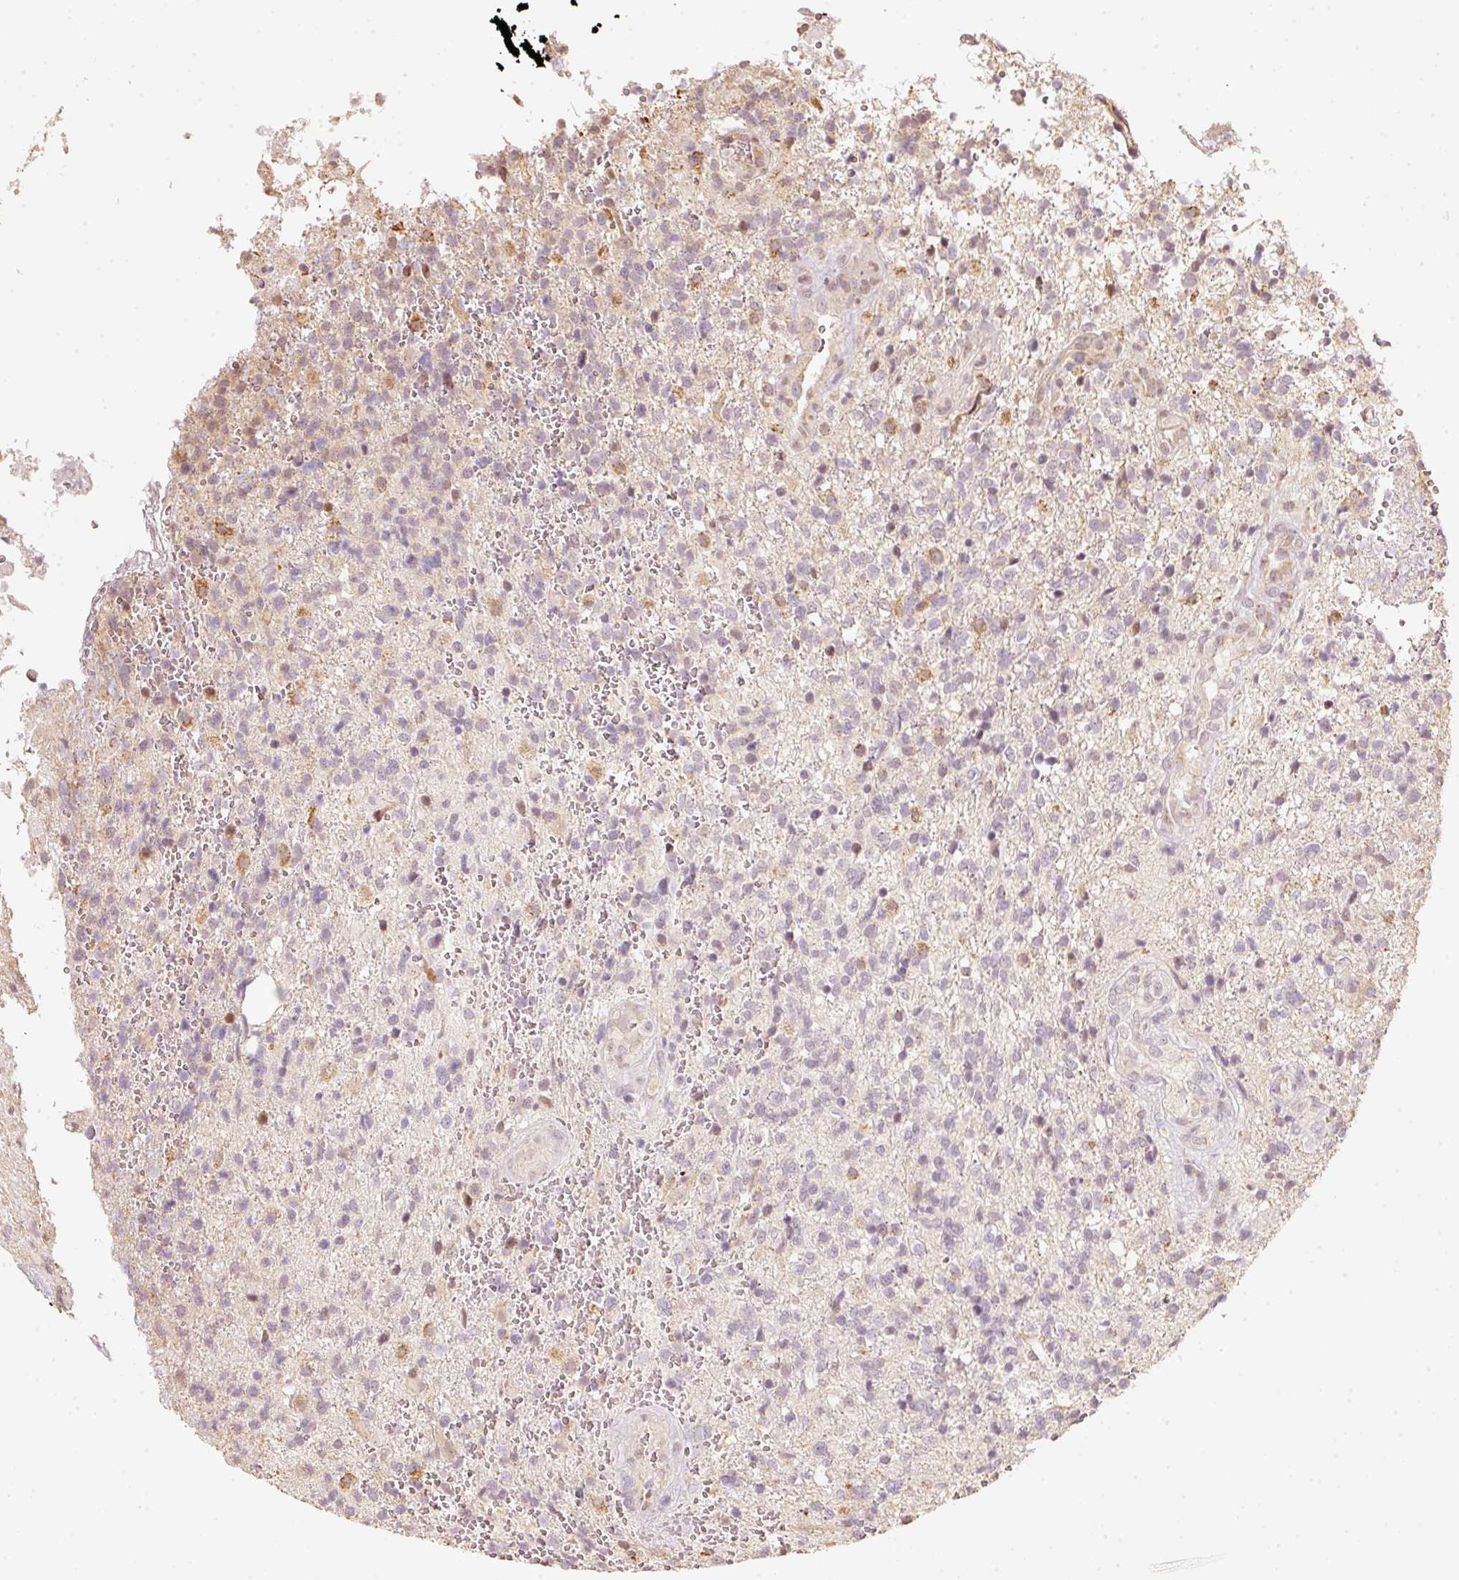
{"staining": {"intensity": "weak", "quantity": "<25%", "location": "nuclear"}, "tissue": "glioma", "cell_type": "Tumor cells", "image_type": "cancer", "snomed": [{"axis": "morphology", "description": "Glioma, malignant, High grade"}, {"axis": "topography", "description": "Brain"}], "caption": "Tumor cells show no significant protein expression in malignant glioma (high-grade).", "gene": "RAB35", "patient": {"sex": "male", "age": 56}}